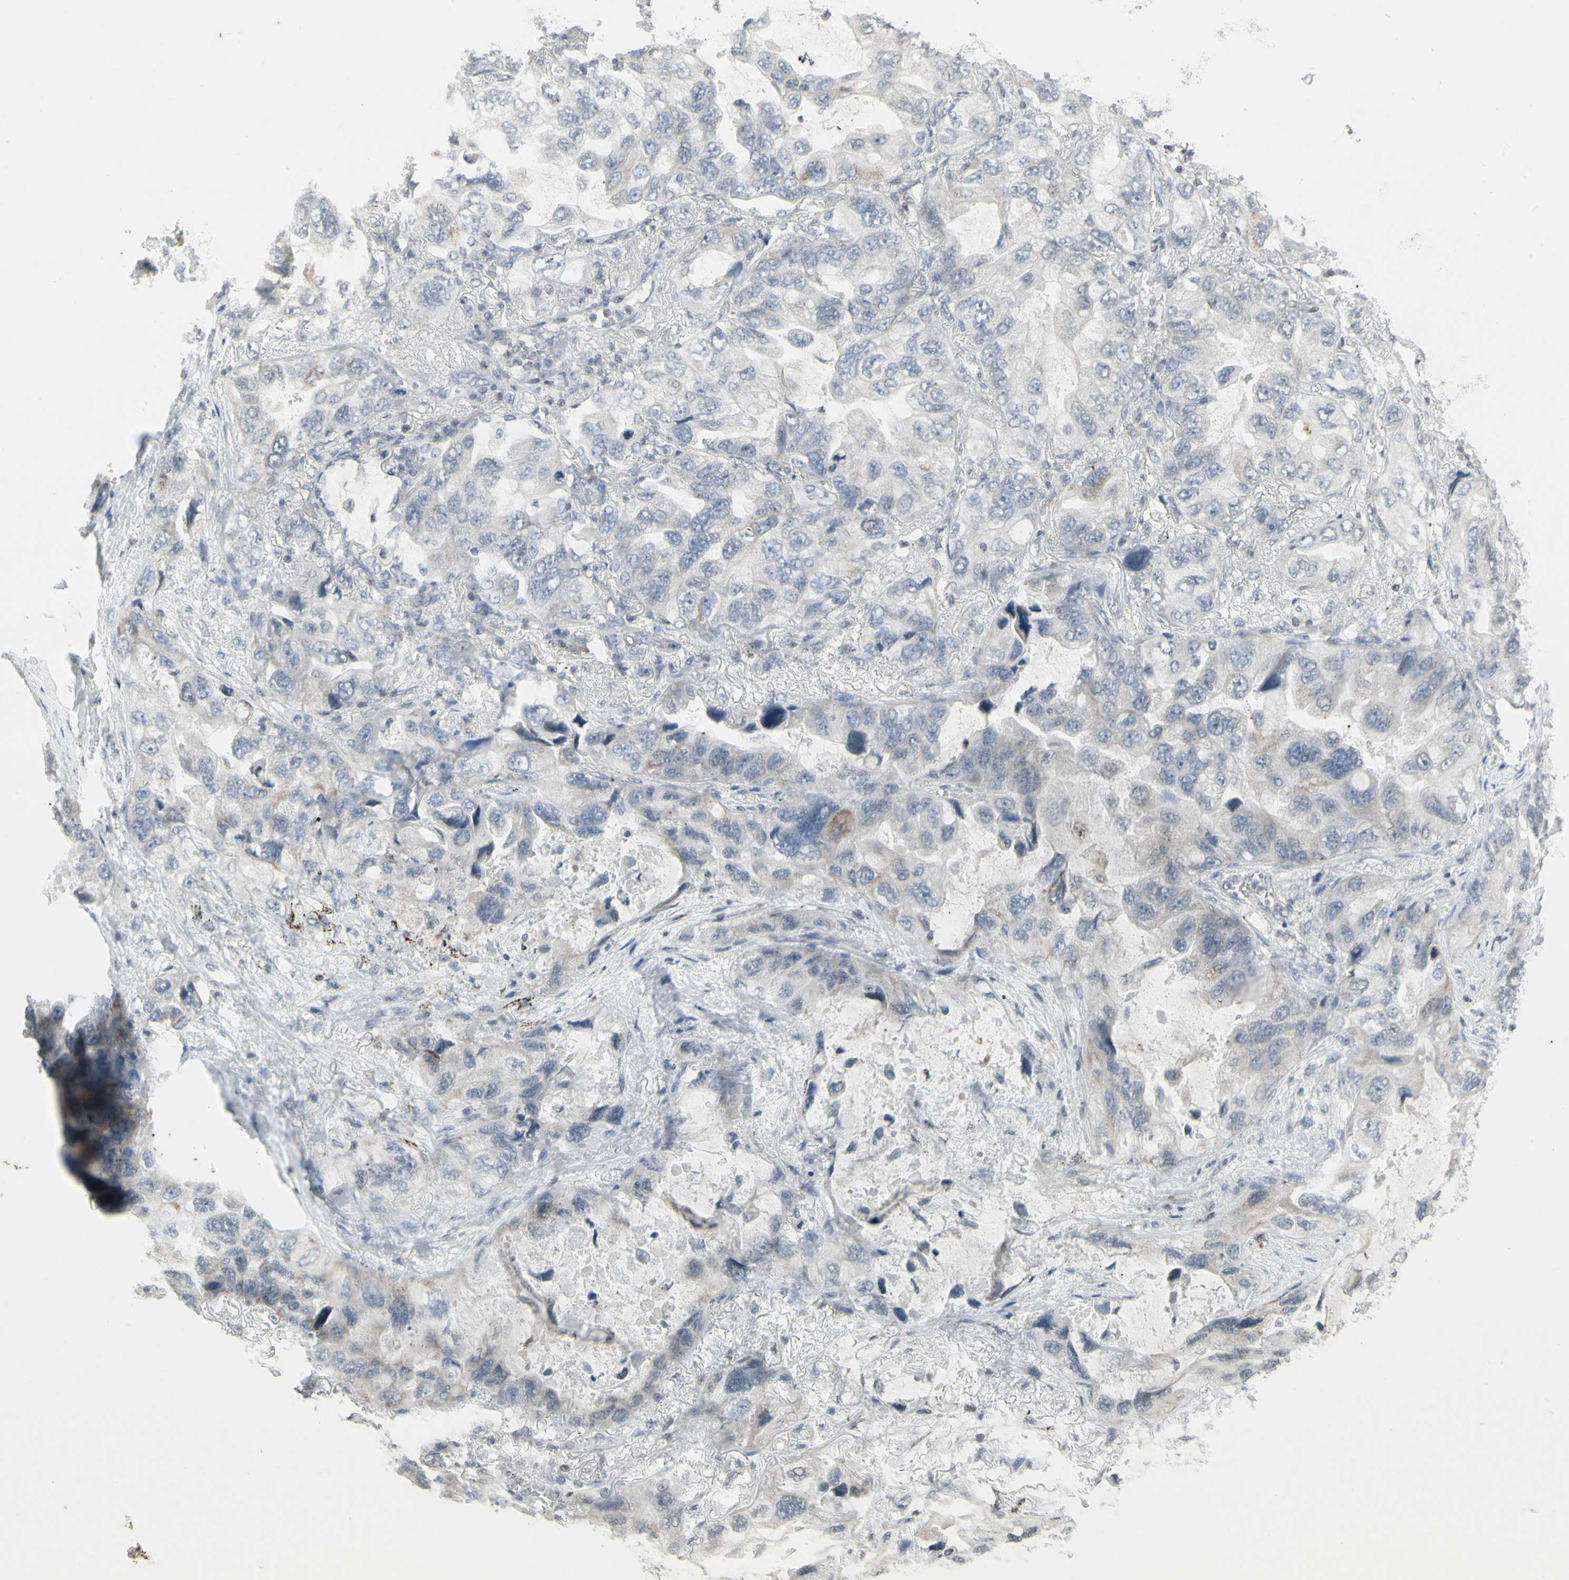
{"staining": {"intensity": "negative", "quantity": "none", "location": "none"}, "tissue": "lung cancer", "cell_type": "Tumor cells", "image_type": "cancer", "snomed": [{"axis": "morphology", "description": "Squamous cell carcinoma, NOS"}, {"axis": "topography", "description": "Lung"}], "caption": "Immunohistochemical staining of human lung cancer (squamous cell carcinoma) displays no significant positivity in tumor cells.", "gene": "ARG2", "patient": {"sex": "female", "age": 73}}